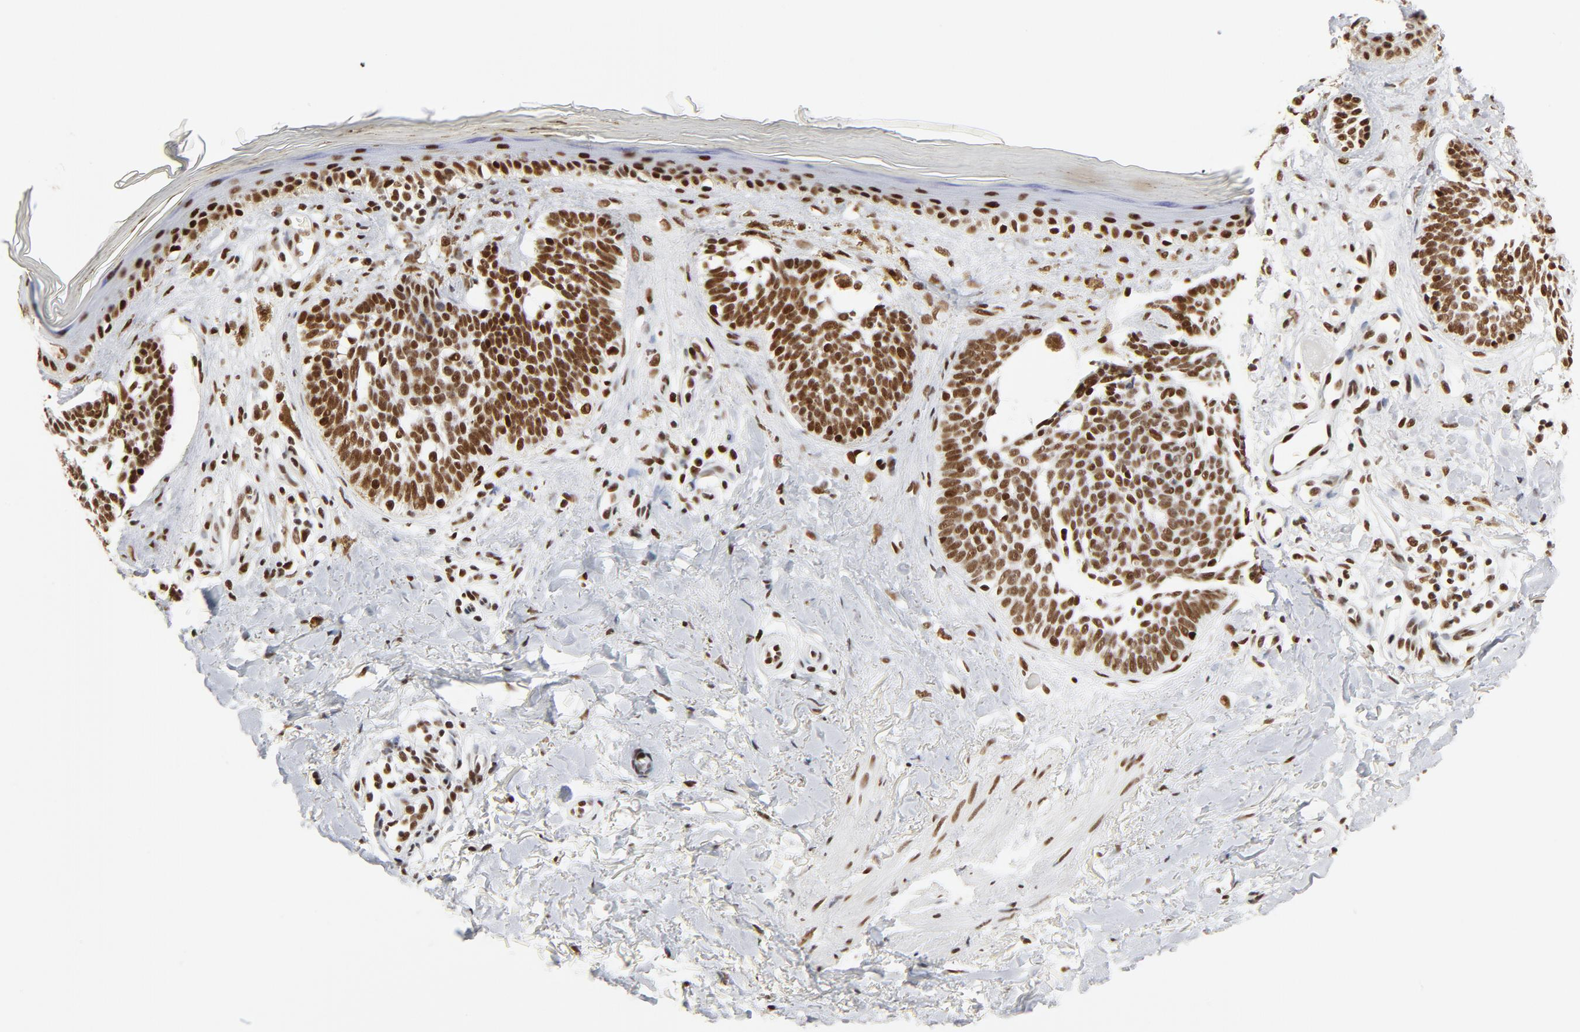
{"staining": {"intensity": "moderate", "quantity": ">75%", "location": "nuclear"}, "tissue": "skin cancer", "cell_type": "Tumor cells", "image_type": "cancer", "snomed": [{"axis": "morphology", "description": "Normal tissue, NOS"}, {"axis": "morphology", "description": "Basal cell carcinoma"}, {"axis": "topography", "description": "Skin"}], "caption": "Tumor cells exhibit moderate nuclear expression in about >75% of cells in skin cancer (basal cell carcinoma).", "gene": "GTF2H1", "patient": {"sex": "female", "age": 58}}